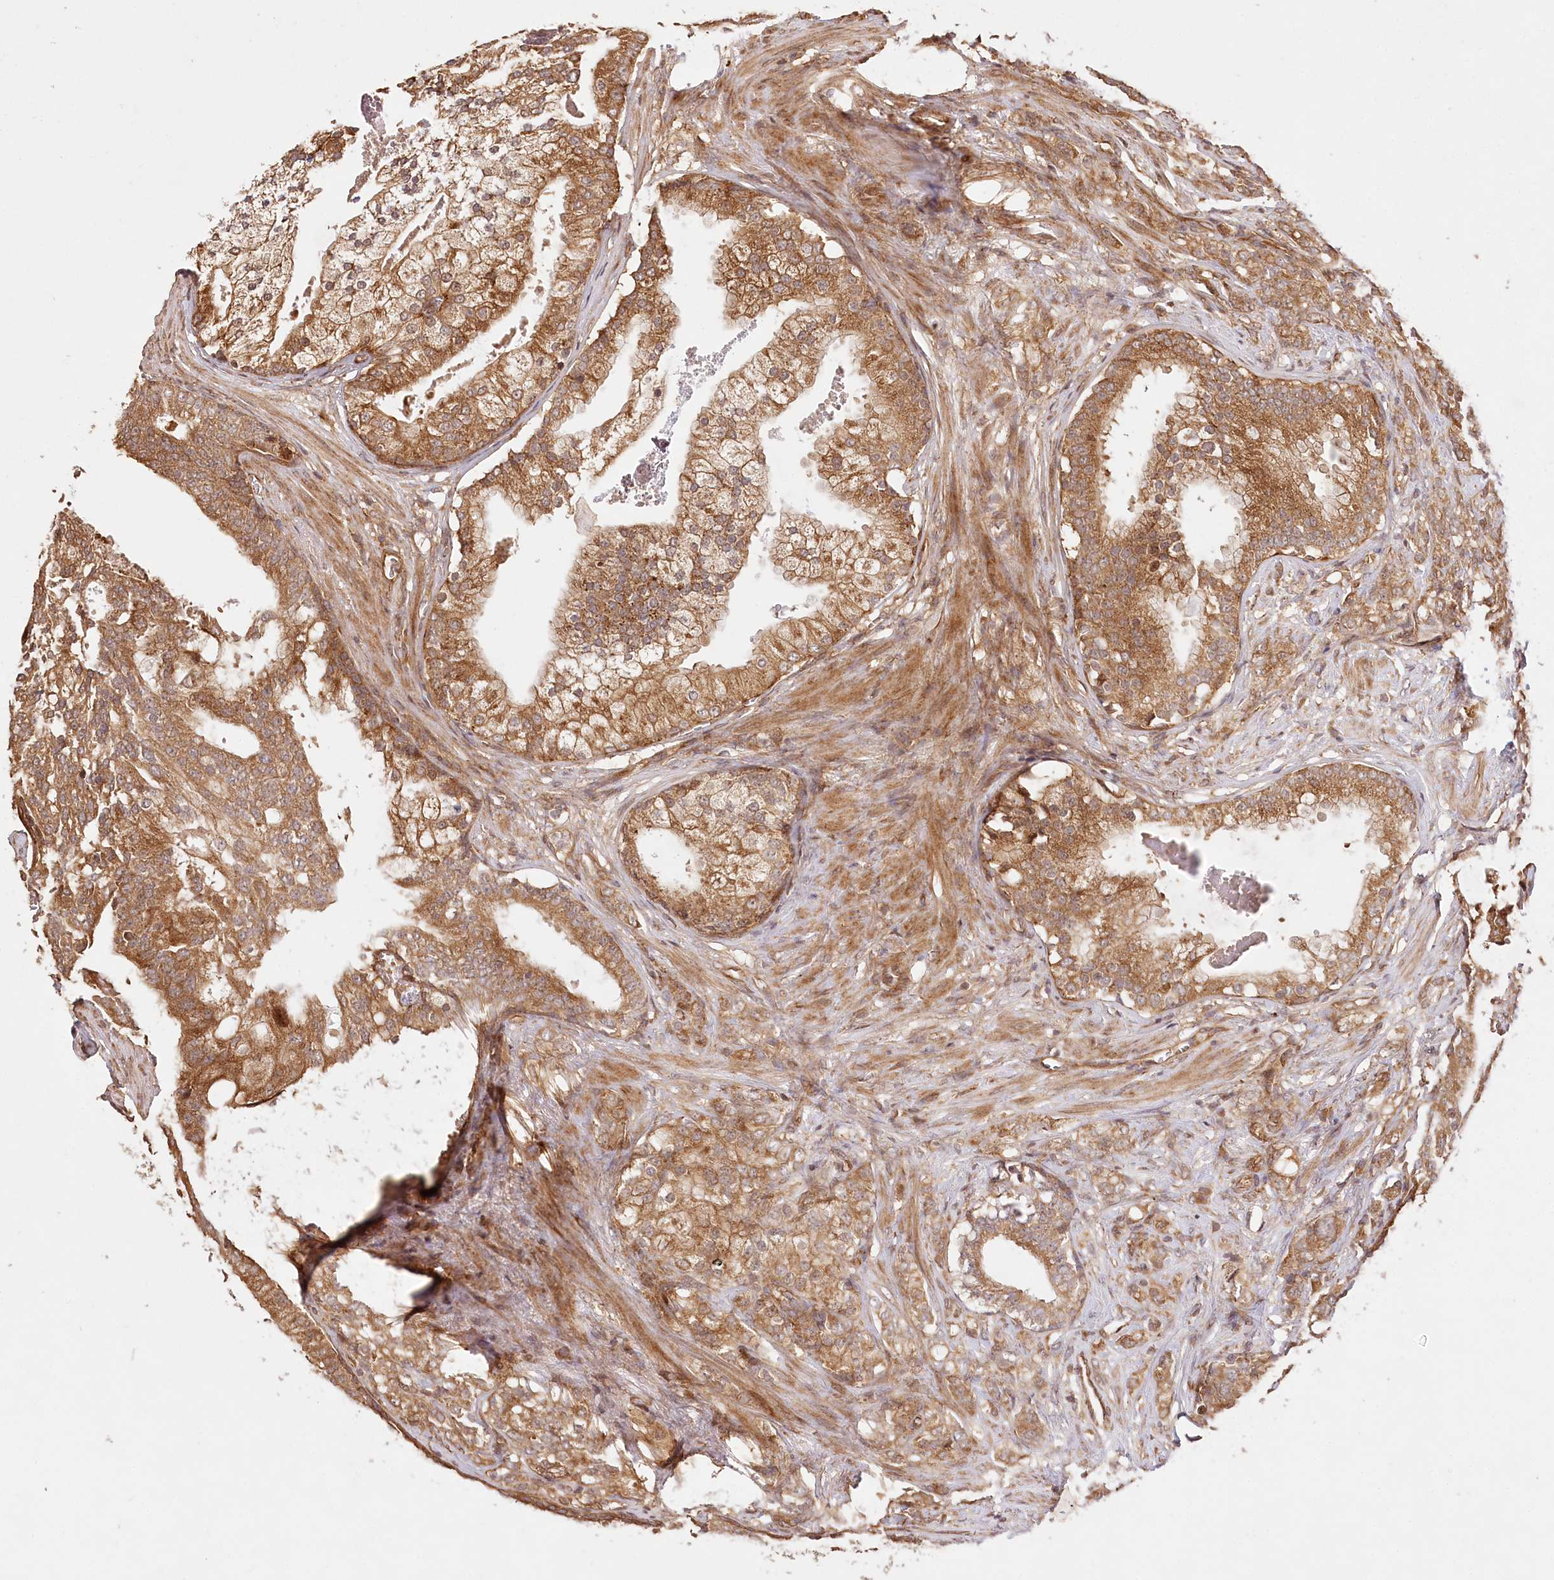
{"staining": {"intensity": "moderate", "quantity": ">75%", "location": "cytoplasmic/membranous"}, "tissue": "prostate cancer", "cell_type": "Tumor cells", "image_type": "cancer", "snomed": [{"axis": "morphology", "description": "Adenocarcinoma, Low grade"}, {"axis": "topography", "description": "Prostate"}], "caption": "Low-grade adenocarcinoma (prostate) stained with IHC demonstrates moderate cytoplasmic/membranous staining in about >75% of tumor cells. Nuclei are stained in blue.", "gene": "LSS", "patient": {"sex": "male", "age": 58}}